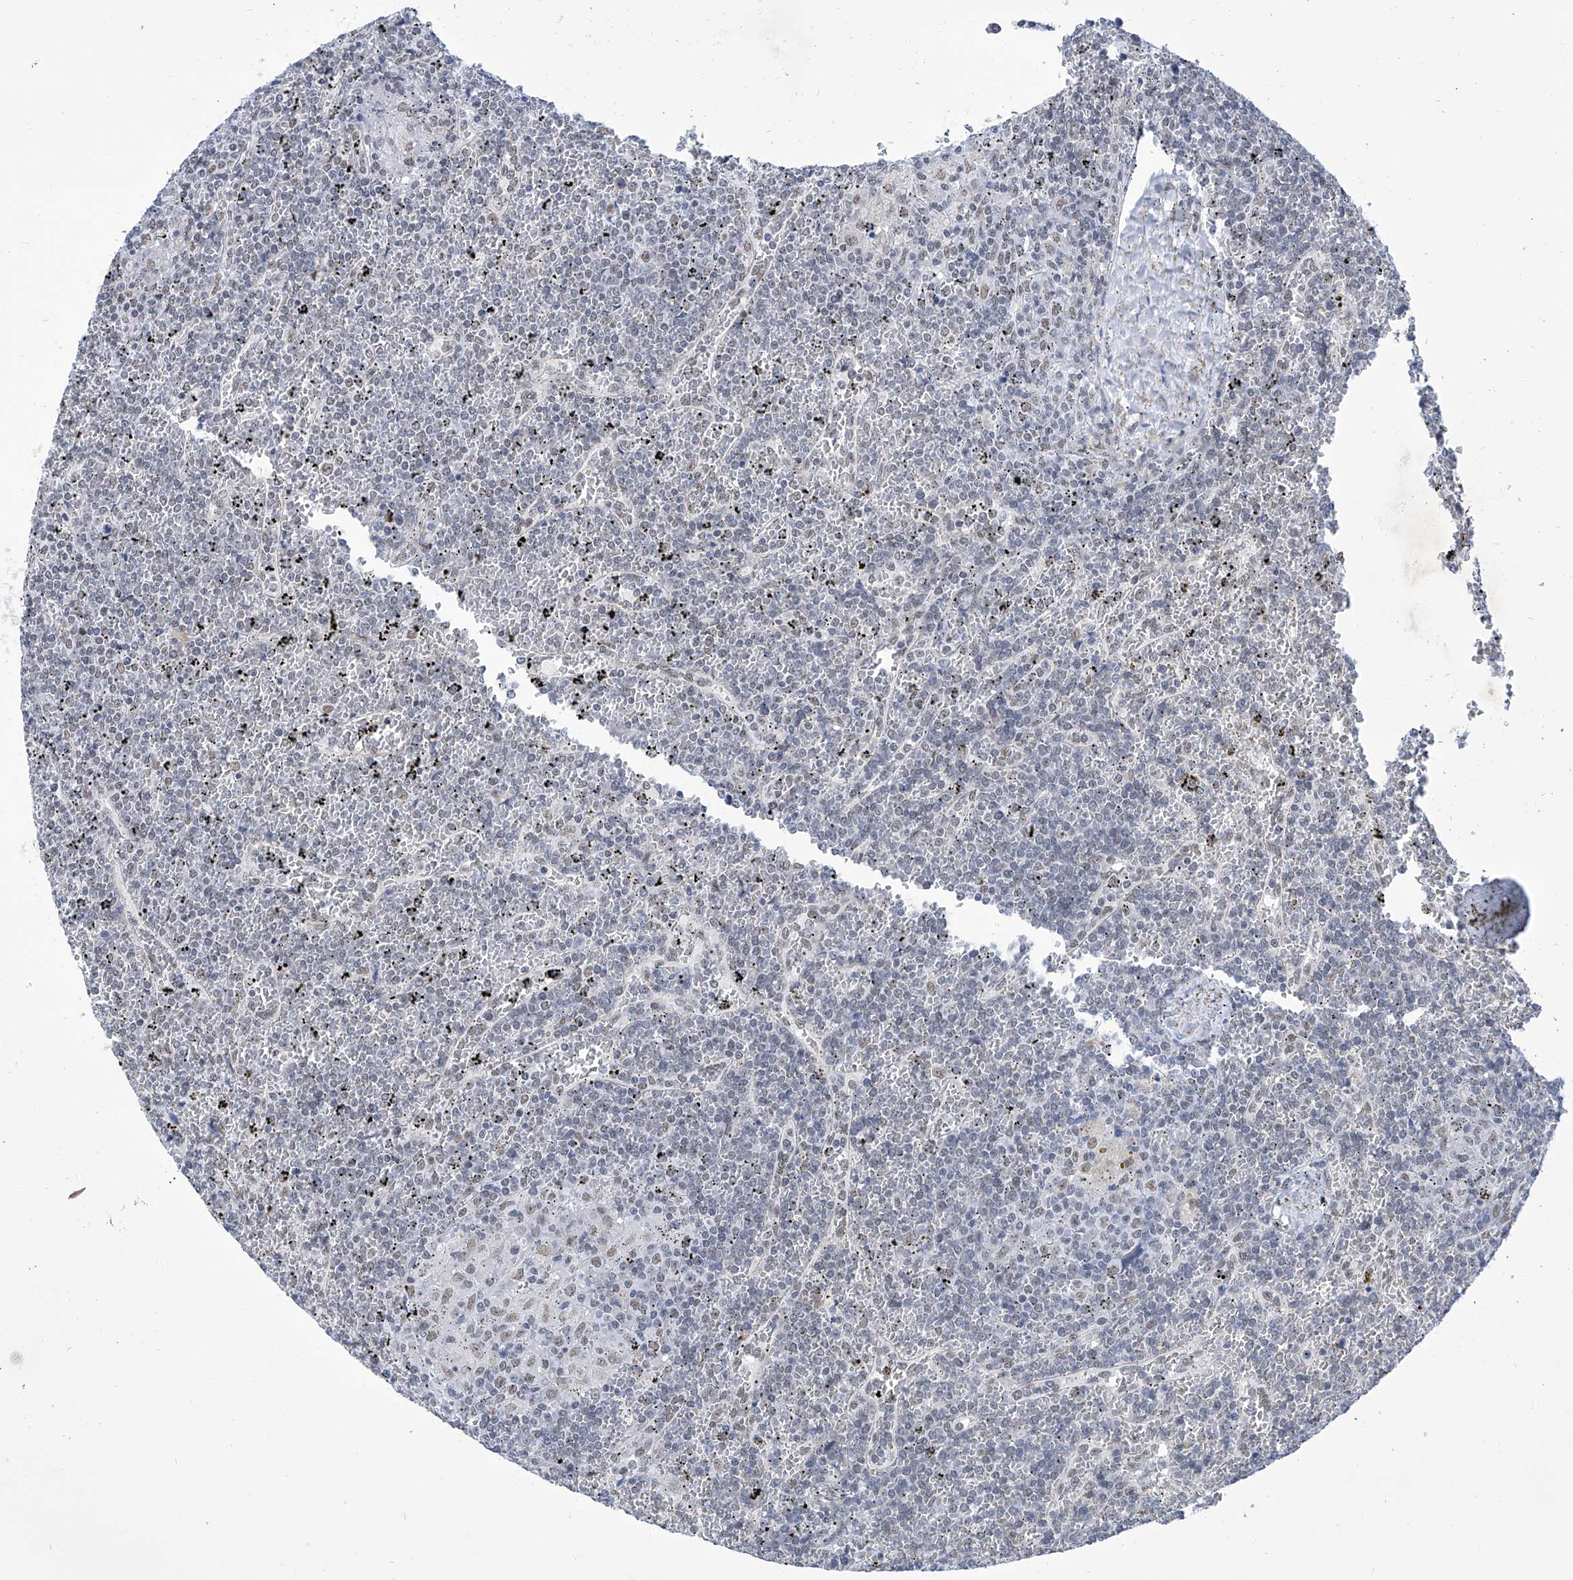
{"staining": {"intensity": "negative", "quantity": "none", "location": "none"}, "tissue": "lymphoma", "cell_type": "Tumor cells", "image_type": "cancer", "snomed": [{"axis": "morphology", "description": "Malignant lymphoma, non-Hodgkin's type, Low grade"}, {"axis": "topography", "description": "Spleen"}], "caption": "Lymphoma stained for a protein using IHC demonstrates no expression tumor cells.", "gene": "SART1", "patient": {"sex": "female", "age": 19}}